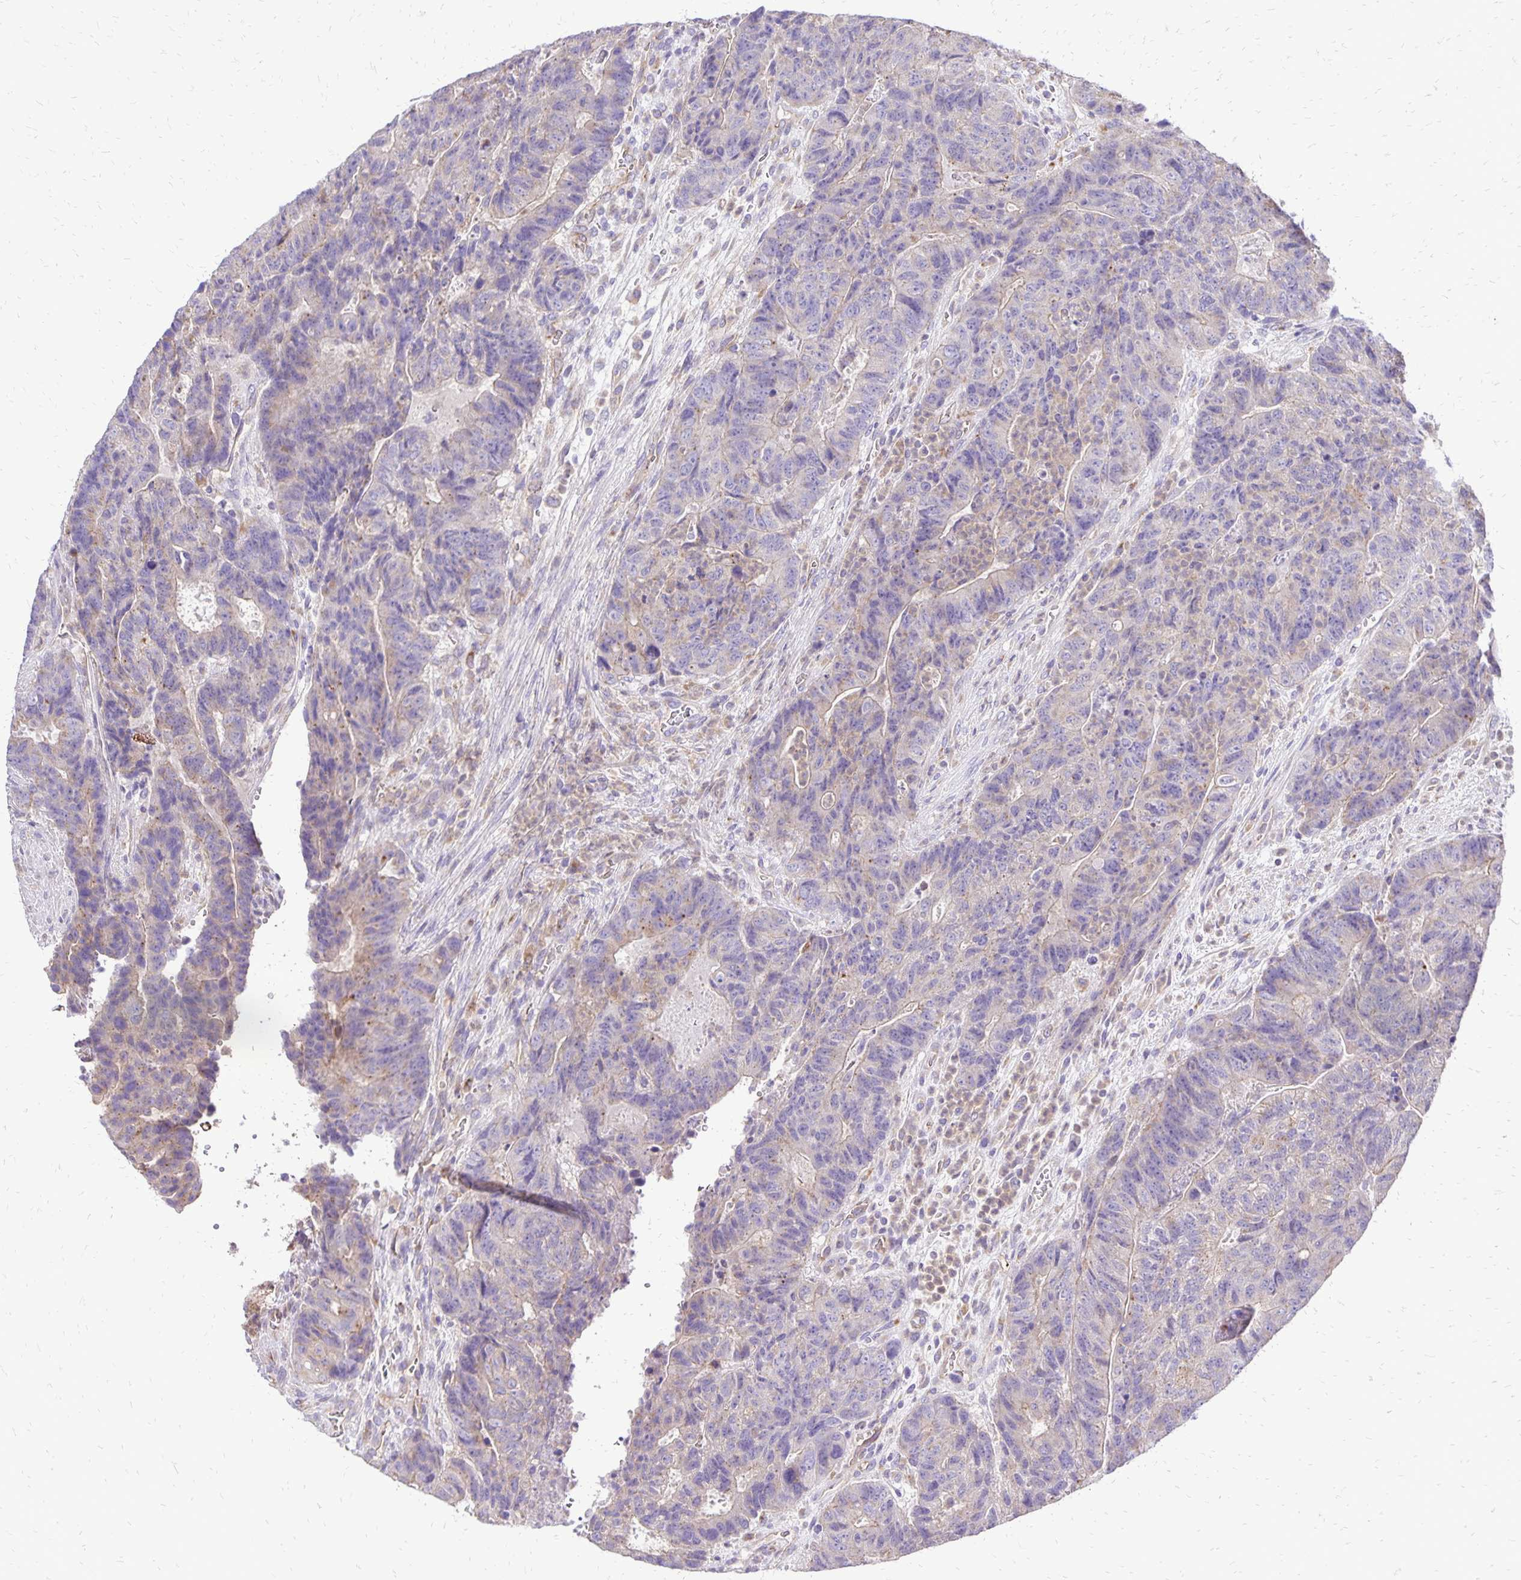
{"staining": {"intensity": "weak", "quantity": "<25%", "location": "cytoplasmic/membranous"}, "tissue": "colorectal cancer", "cell_type": "Tumor cells", "image_type": "cancer", "snomed": [{"axis": "morphology", "description": "Adenocarcinoma, NOS"}, {"axis": "topography", "description": "Colon"}], "caption": "The image demonstrates no significant positivity in tumor cells of colorectal adenocarcinoma. (DAB IHC with hematoxylin counter stain).", "gene": "EIF5A", "patient": {"sex": "female", "age": 48}}